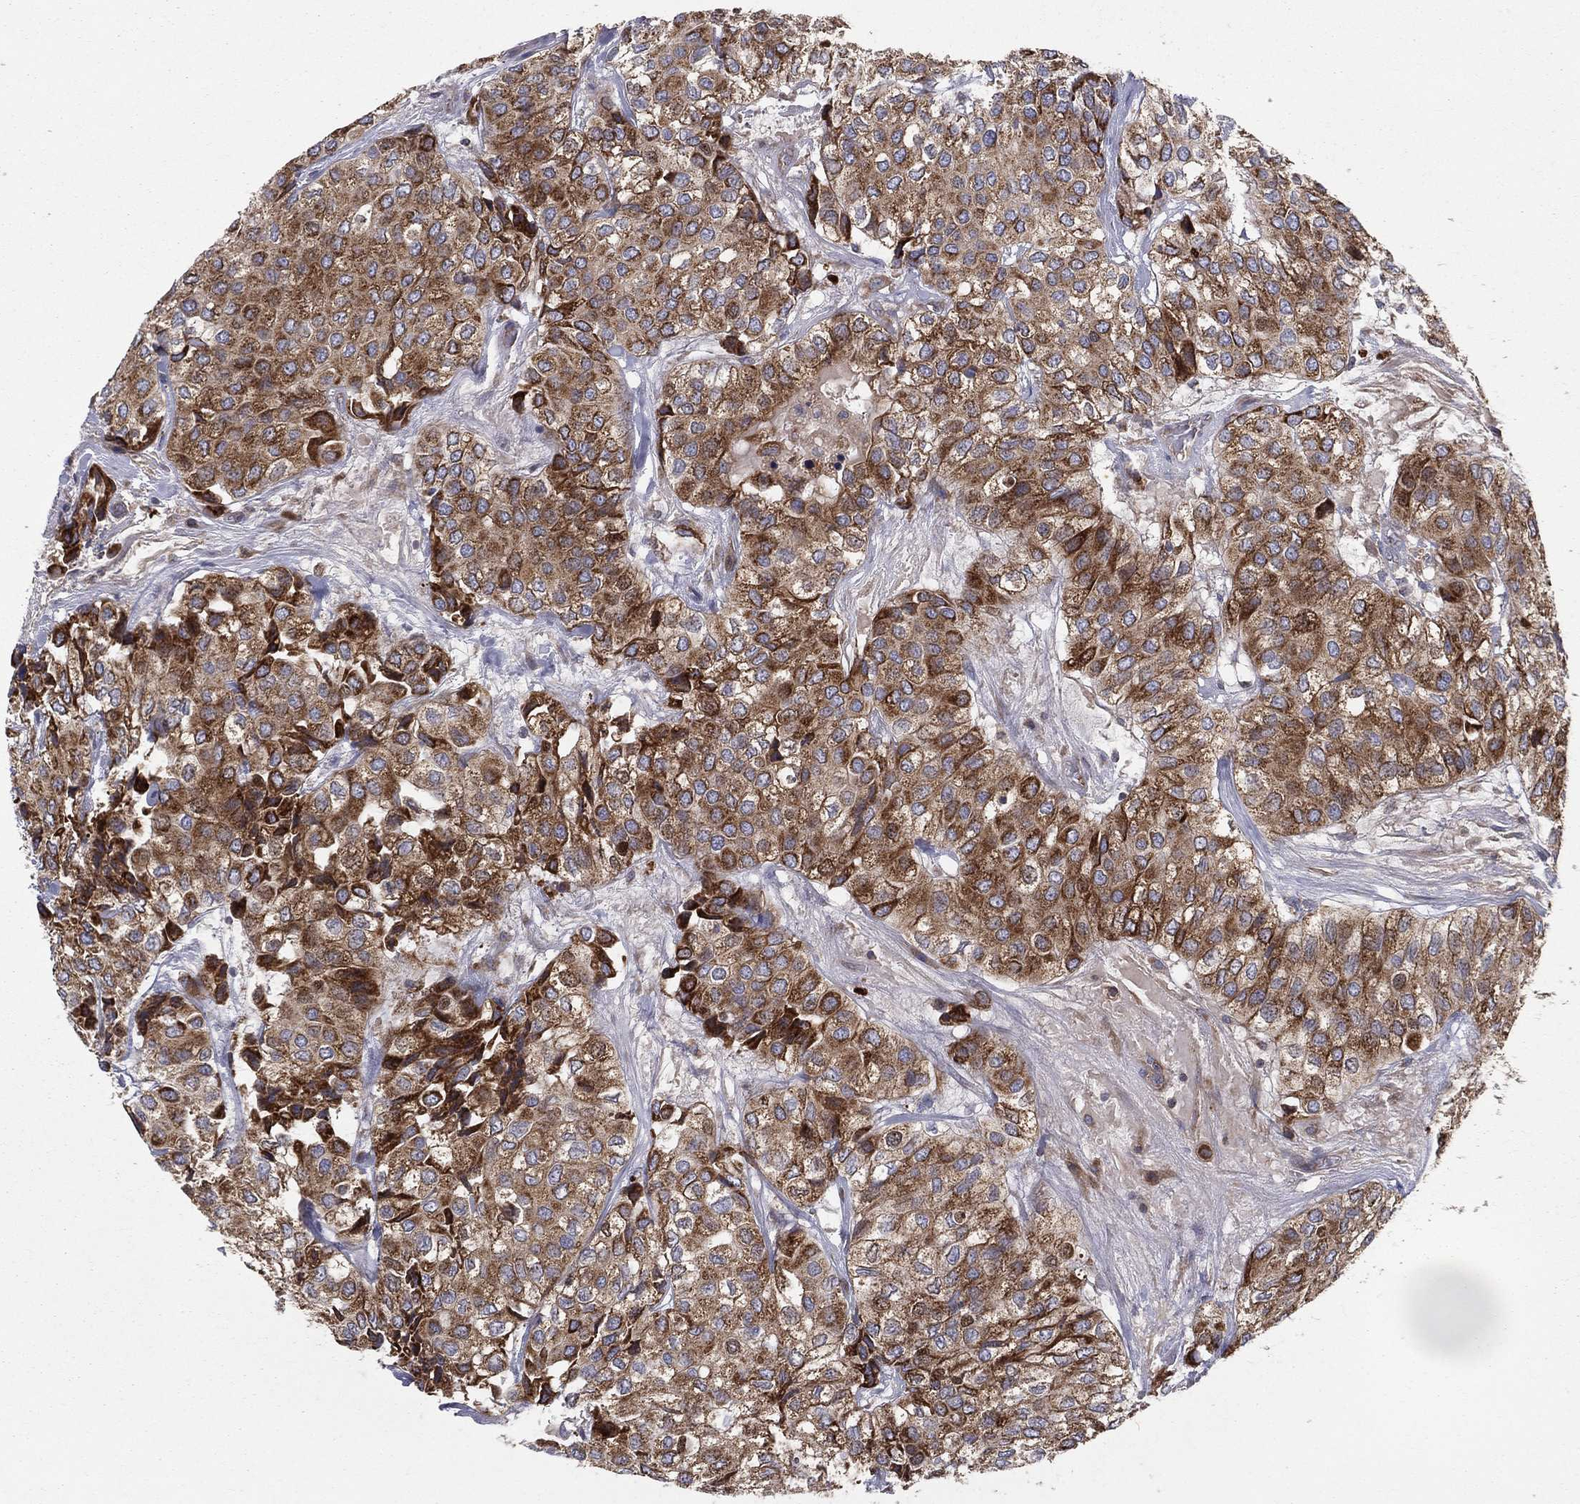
{"staining": {"intensity": "strong", "quantity": ">75%", "location": "cytoplasmic/membranous"}, "tissue": "urothelial cancer", "cell_type": "Tumor cells", "image_type": "cancer", "snomed": [{"axis": "morphology", "description": "Urothelial carcinoma, High grade"}, {"axis": "topography", "description": "Urinary bladder"}], "caption": "Human urothelial cancer stained for a protein (brown) exhibits strong cytoplasmic/membranous positive staining in approximately >75% of tumor cells.", "gene": "MIX23", "patient": {"sex": "male", "age": 73}}